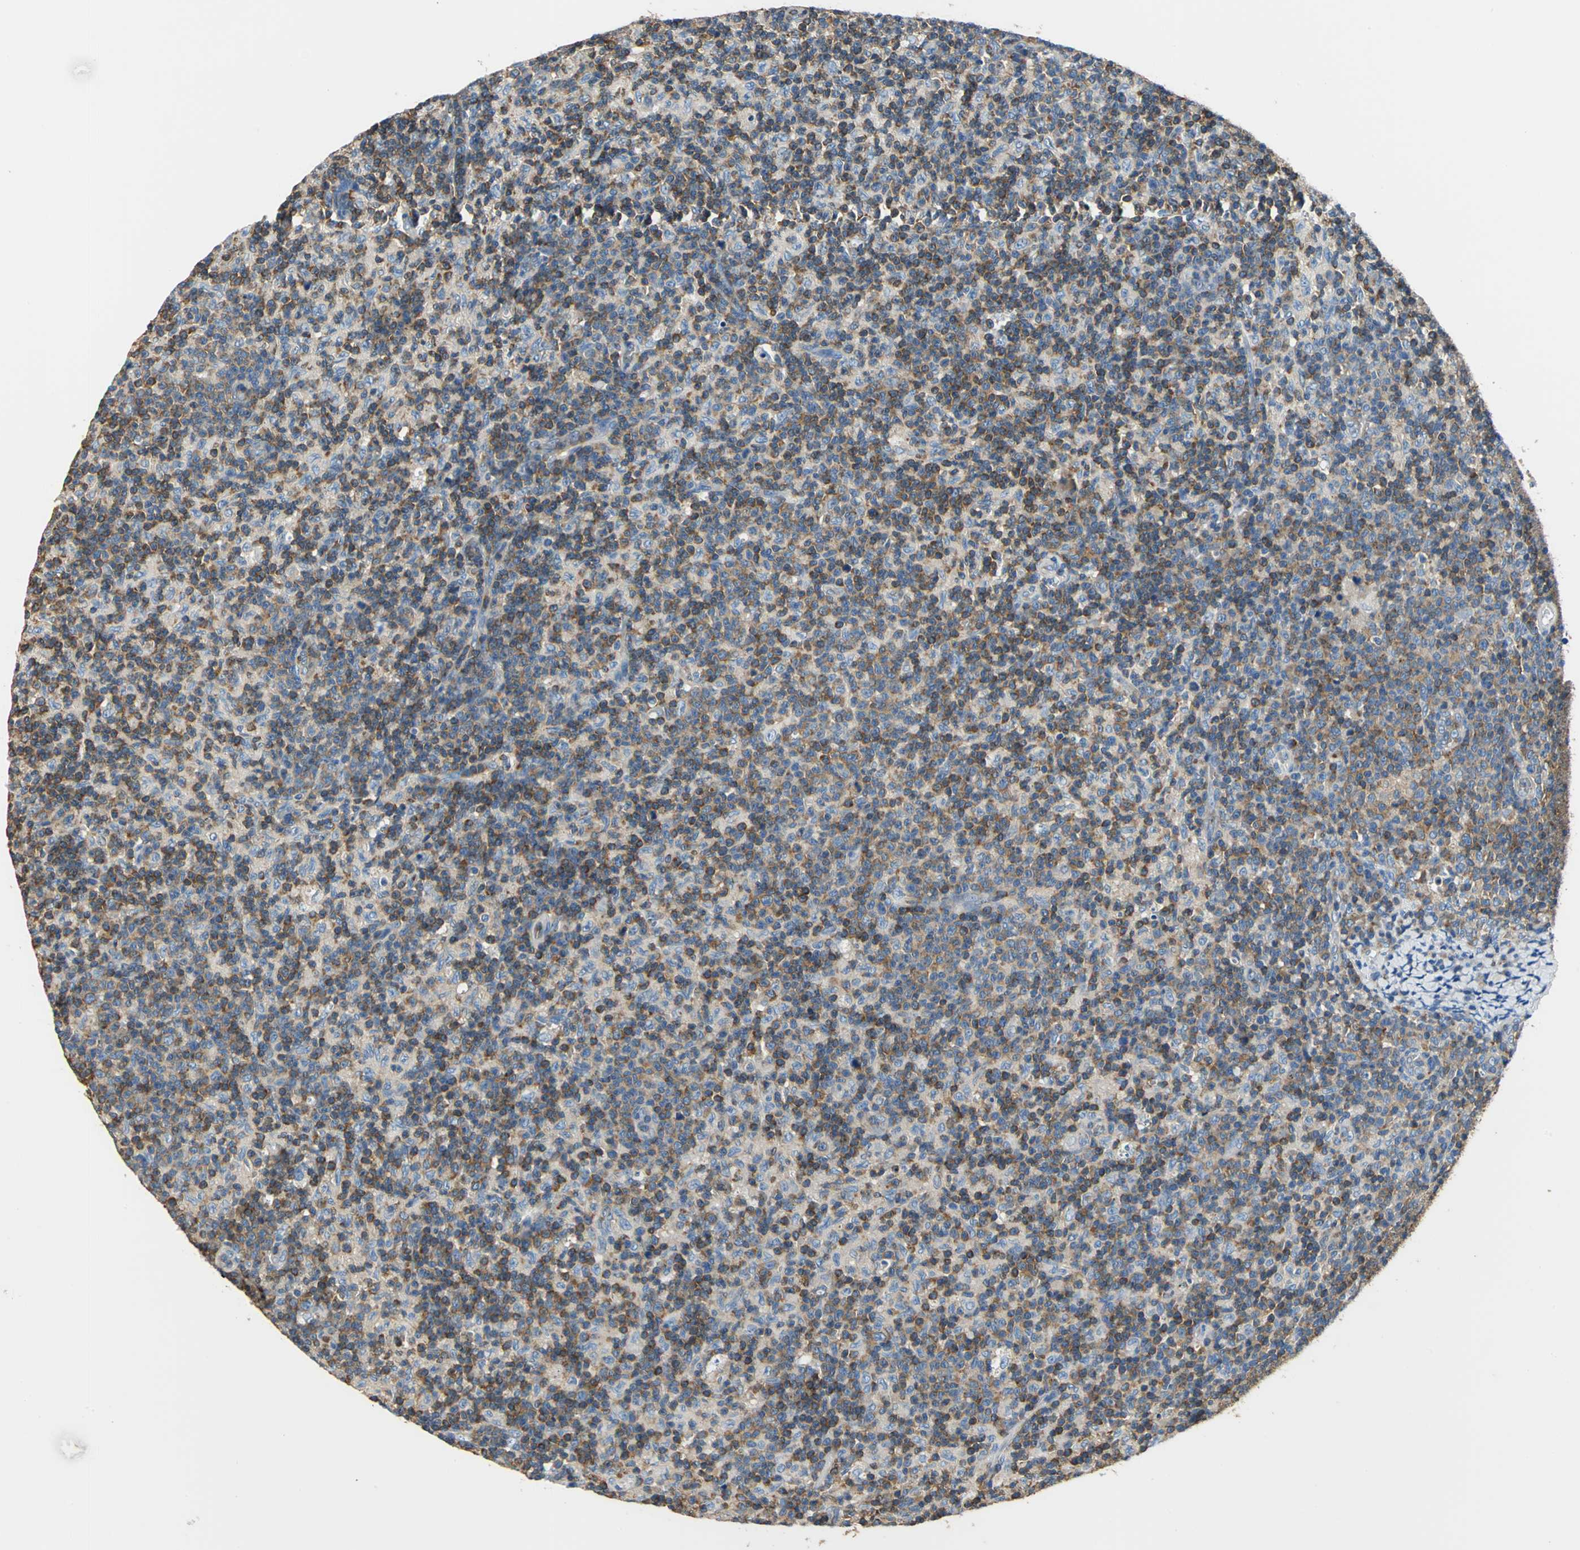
{"staining": {"intensity": "strong", "quantity": ">75%", "location": "cytoplasmic/membranous"}, "tissue": "lymph node", "cell_type": "Germinal center cells", "image_type": "normal", "snomed": [{"axis": "morphology", "description": "Normal tissue, NOS"}, {"axis": "morphology", "description": "Inflammation, NOS"}, {"axis": "topography", "description": "Lymph node"}], "caption": "Immunohistochemistry image of benign lymph node: human lymph node stained using IHC shows high levels of strong protein expression localized specifically in the cytoplasmic/membranous of germinal center cells, appearing as a cytoplasmic/membranous brown color.", "gene": "SEPTIN11", "patient": {"sex": "male", "age": 55}}